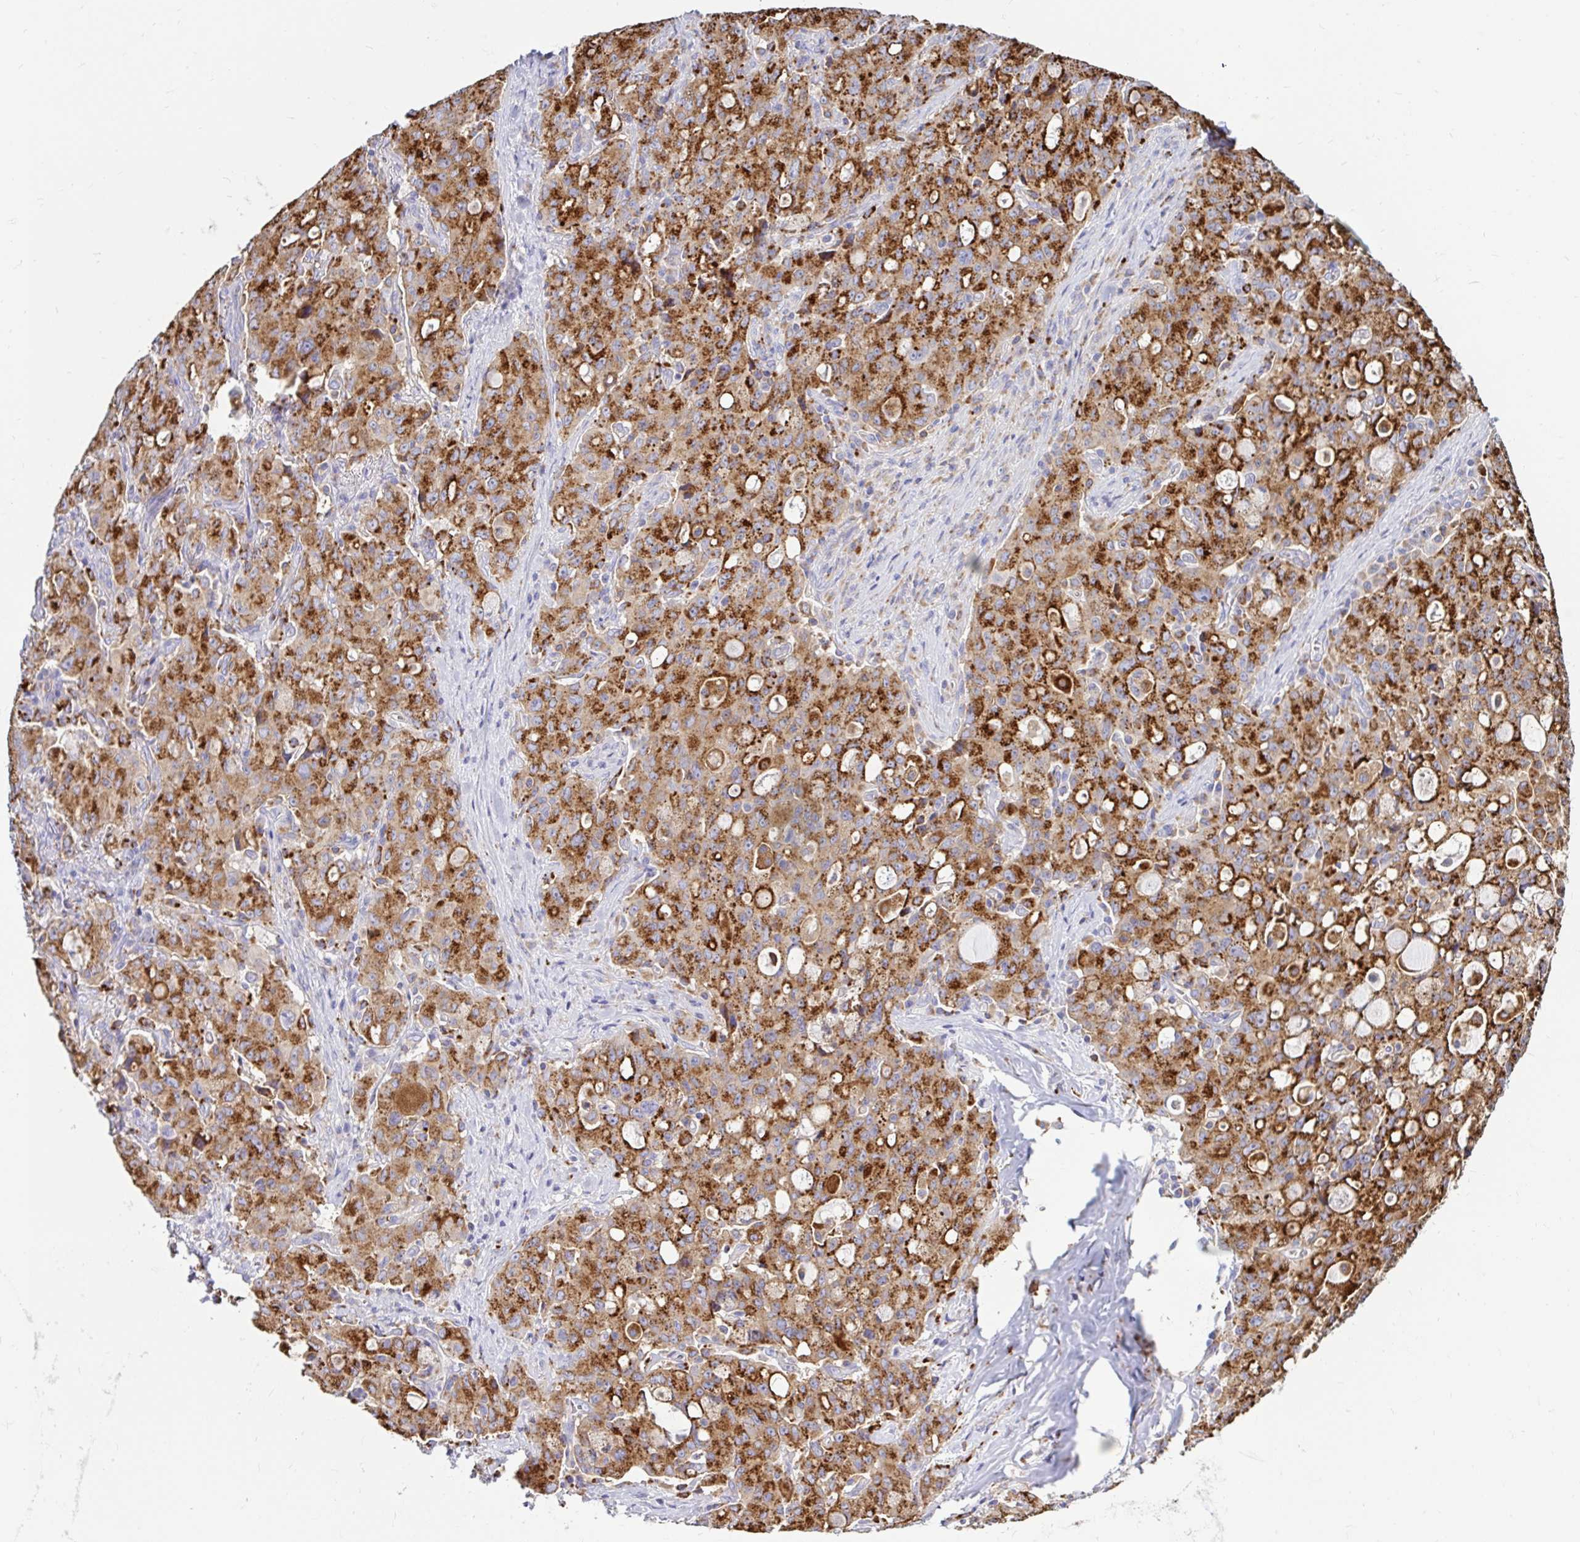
{"staining": {"intensity": "strong", "quantity": ">75%", "location": "cytoplasmic/membranous"}, "tissue": "lung cancer", "cell_type": "Tumor cells", "image_type": "cancer", "snomed": [{"axis": "morphology", "description": "Adenocarcinoma, NOS"}, {"axis": "topography", "description": "Lung"}], "caption": "Lung cancer (adenocarcinoma) tissue reveals strong cytoplasmic/membranous staining in approximately >75% of tumor cells, visualized by immunohistochemistry.", "gene": "FUCA1", "patient": {"sex": "female", "age": 44}}